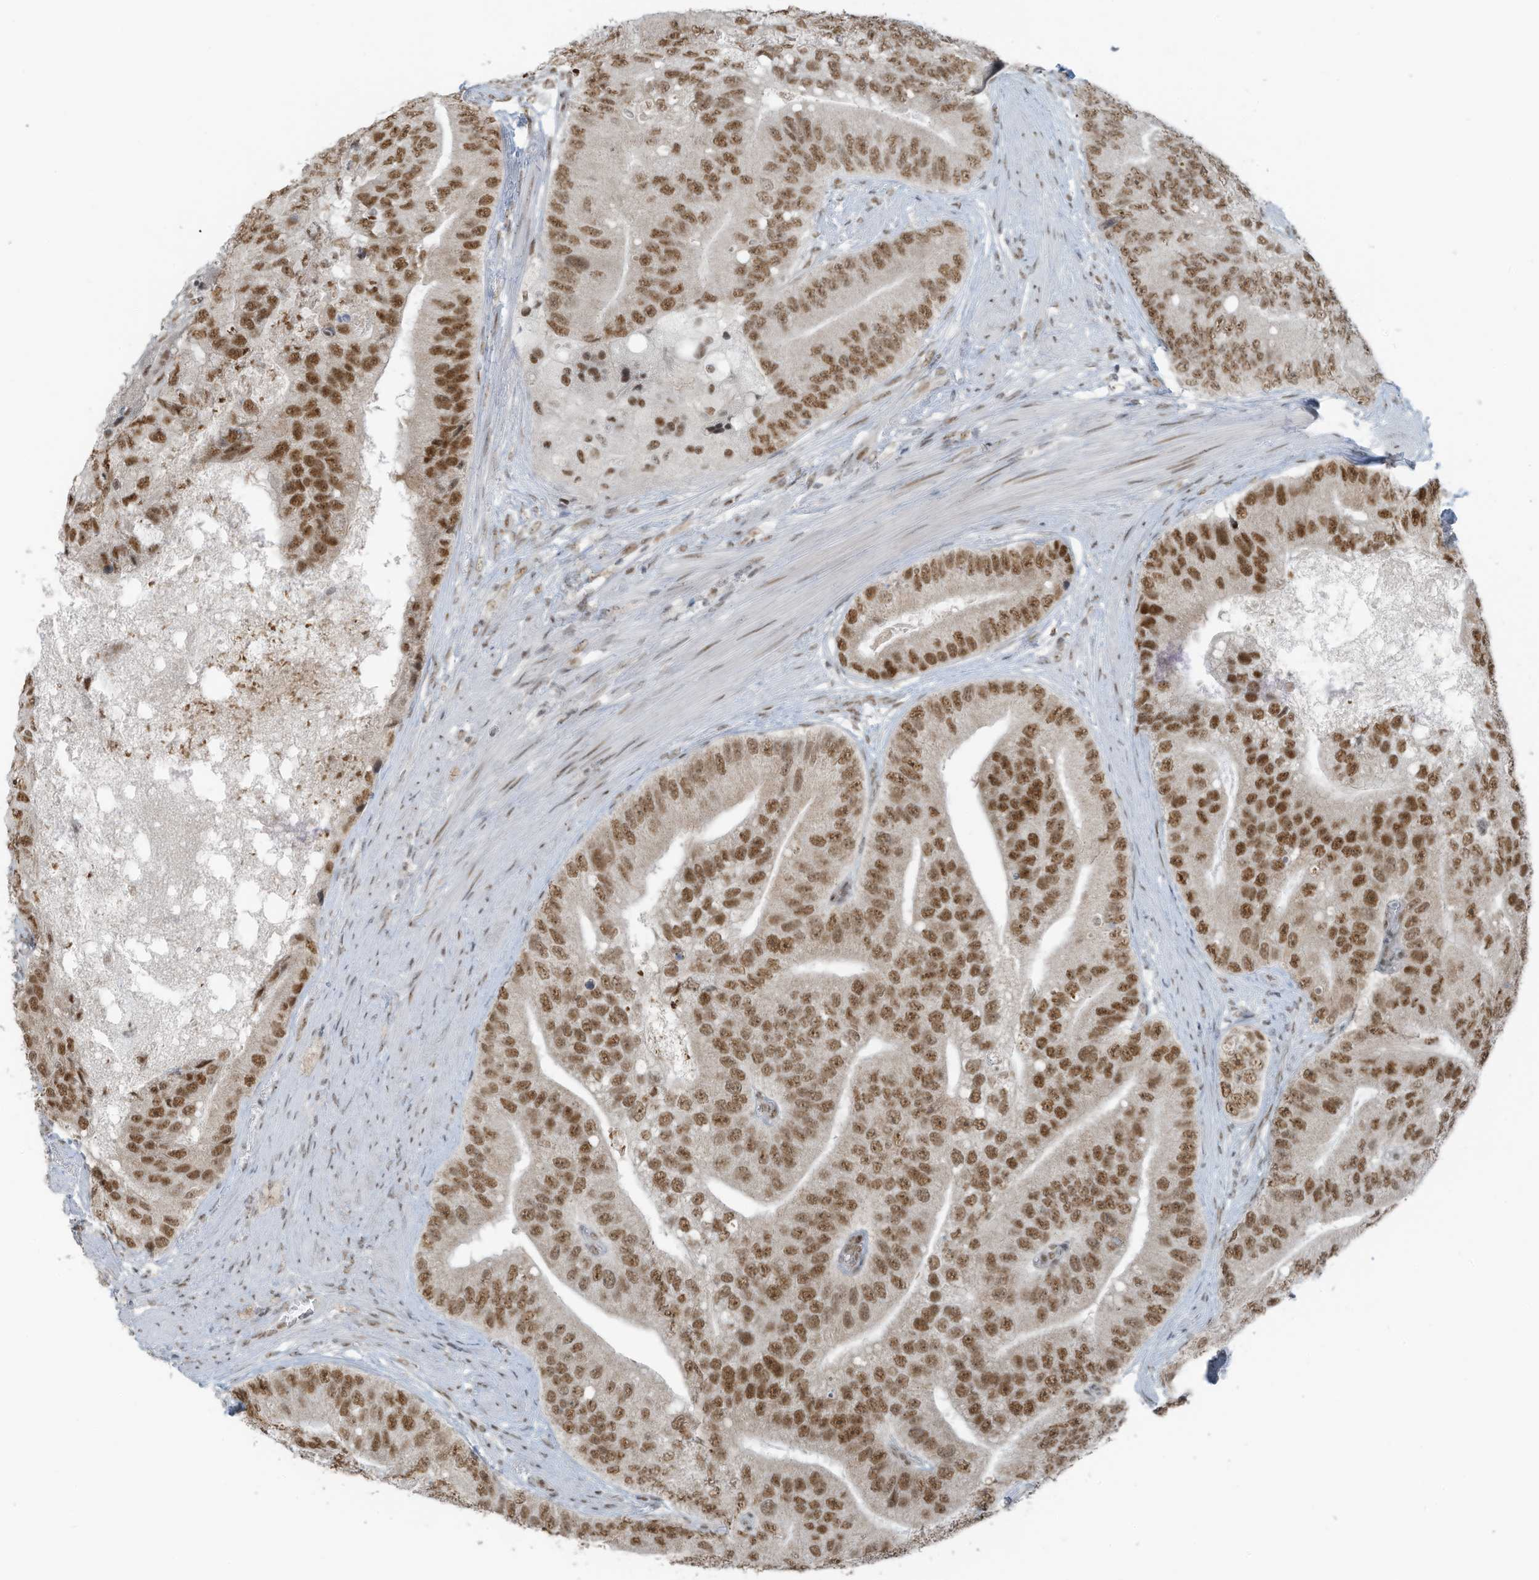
{"staining": {"intensity": "moderate", "quantity": ">75%", "location": "nuclear"}, "tissue": "prostate cancer", "cell_type": "Tumor cells", "image_type": "cancer", "snomed": [{"axis": "morphology", "description": "Adenocarcinoma, High grade"}, {"axis": "topography", "description": "Prostate"}], "caption": "The image shows a brown stain indicating the presence of a protein in the nuclear of tumor cells in prostate cancer.", "gene": "WRNIP1", "patient": {"sex": "male", "age": 70}}